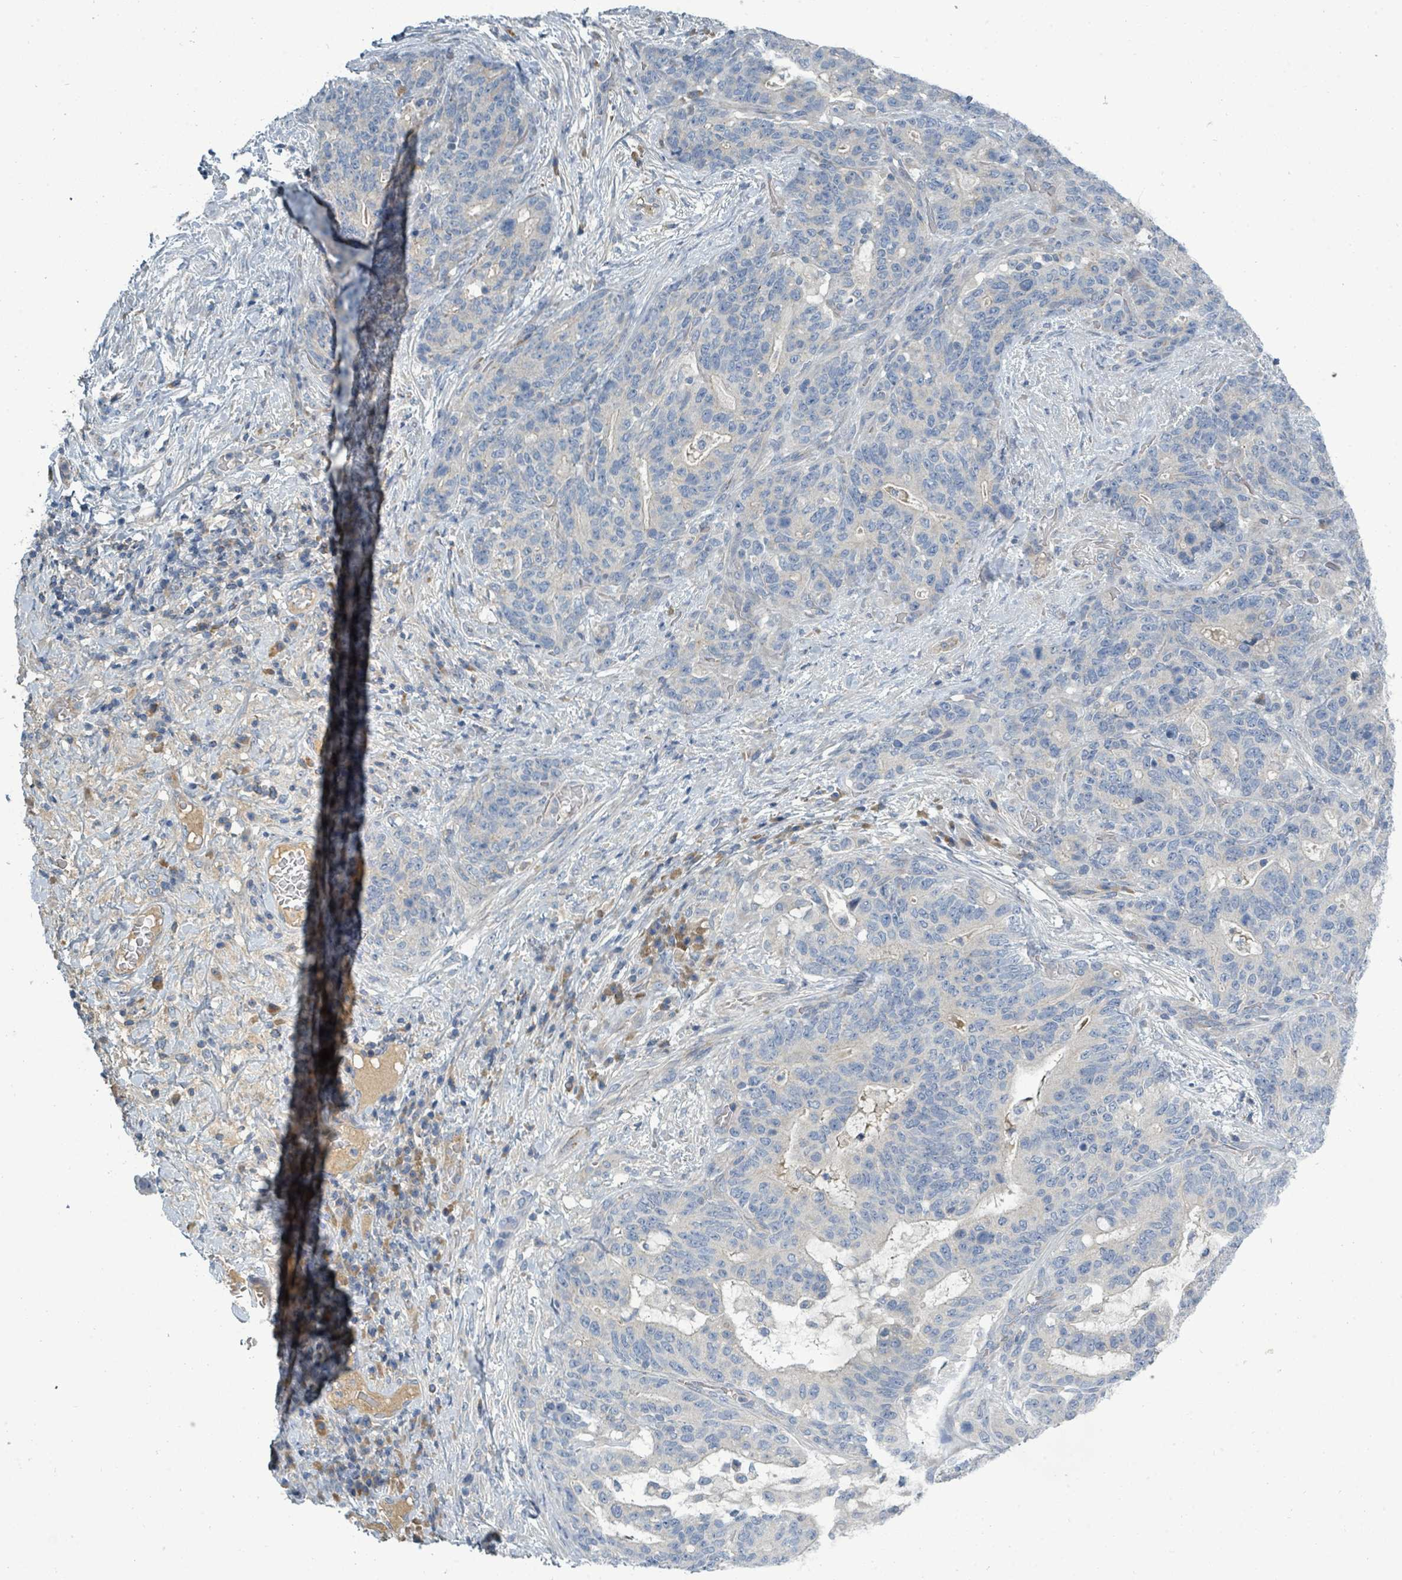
{"staining": {"intensity": "negative", "quantity": "none", "location": "none"}, "tissue": "stomach cancer", "cell_type": "Tumor cells", "image_type": "cancer", "snomed": [{"axis": "morphology", "description": "Normal tissue, NOS"}, {"axis": "morphology", "description": "Adenocarcinoma, NOS"}, {"axis": "topography", "description": "Stomach"}], "caption": "The IHC photomicrograph has no significant staining in tumor cells of stomach adenocarcinoma tissue. (Immunohistochemistry, brightfield microscopy, high magnification).", "gene": "SLC25A23", "patient": {"sex": "female", "age": 64}}